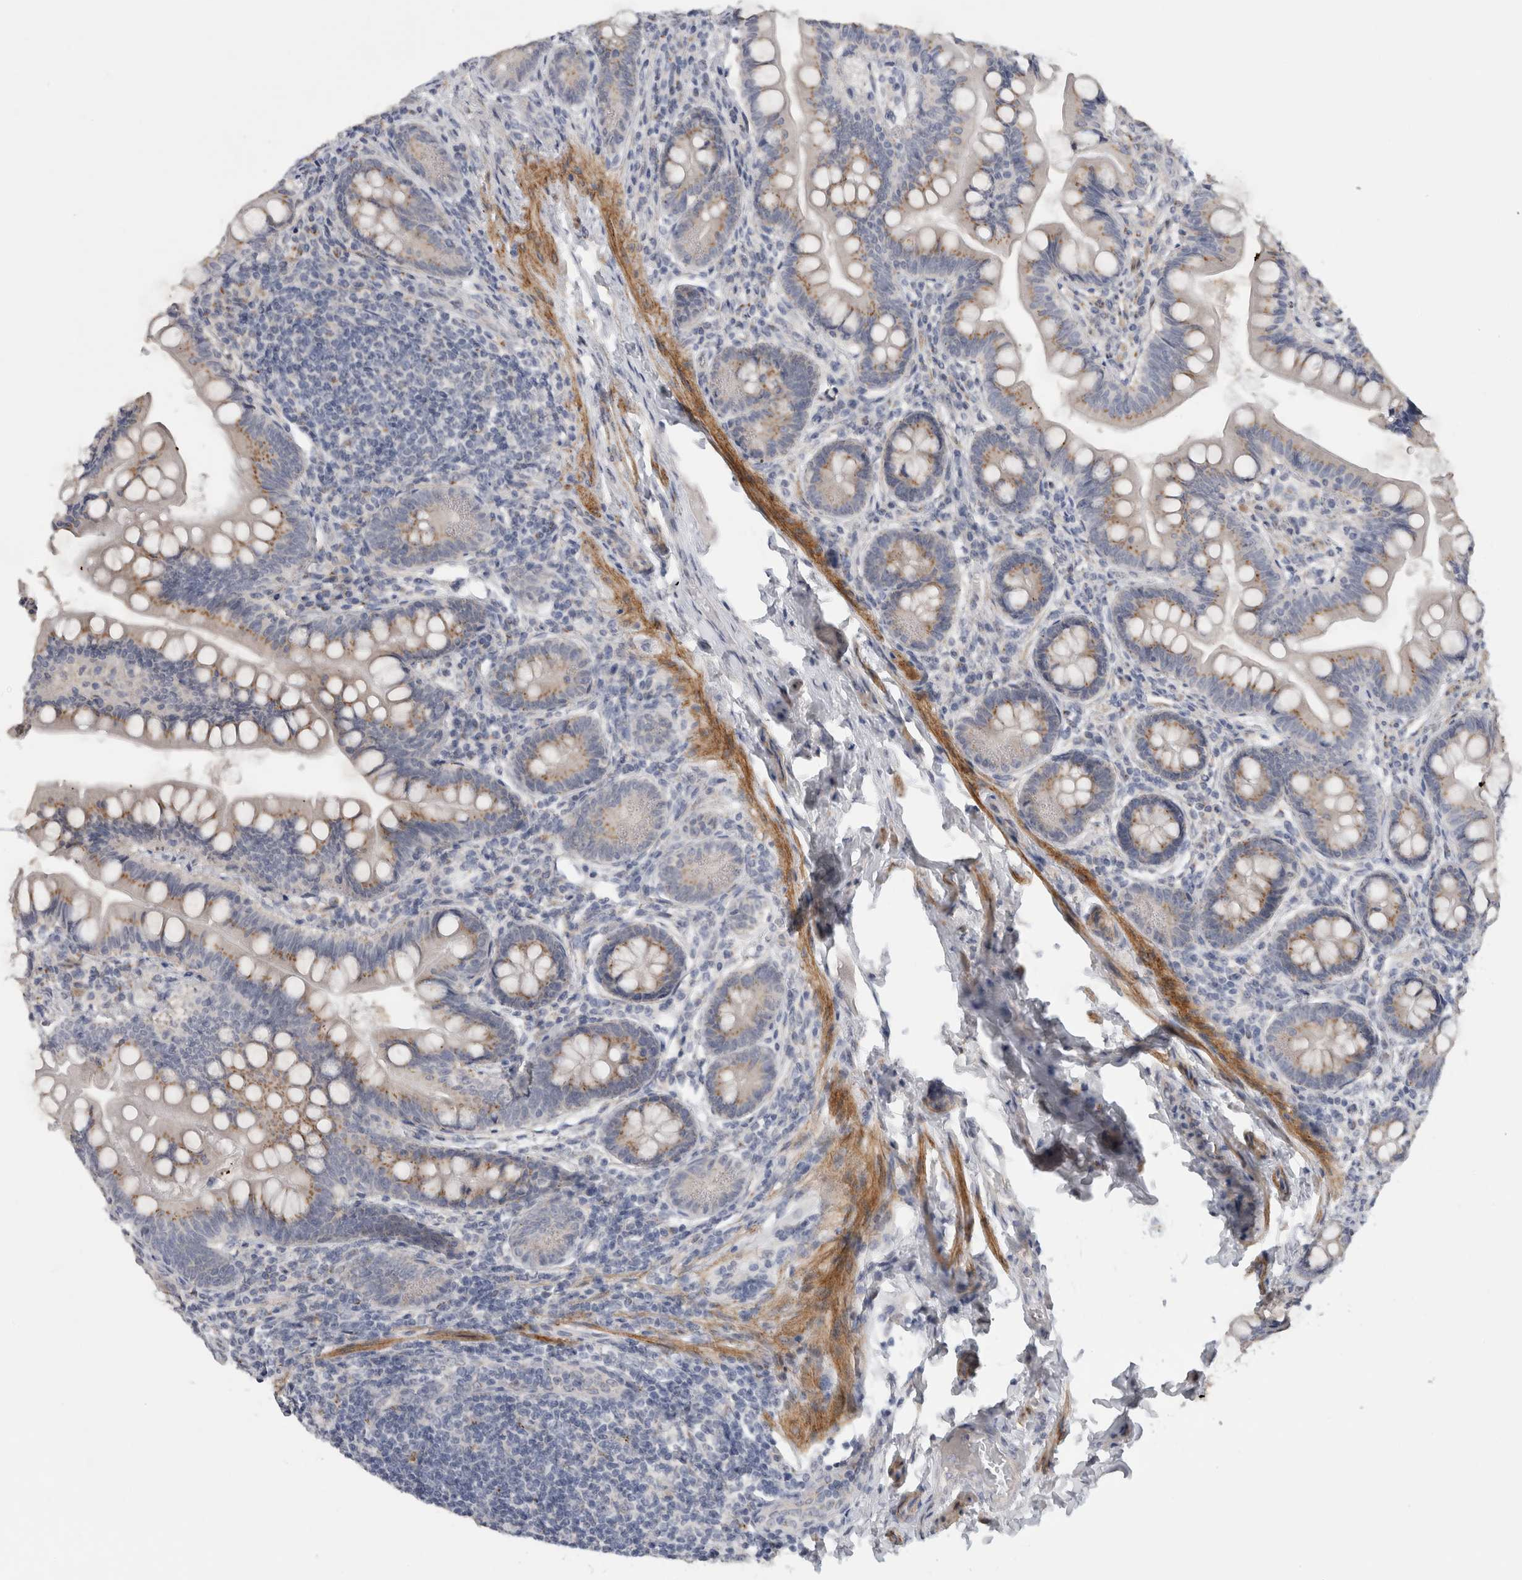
{"staining": {"intensity": "moderate", "quantity": ">75%", "location": "cytoplasmic/membranous"}, "tissue": "small intestine", "cell_type": "Glandular cells", "image_type": "normal", "snomed": [{"axis": "morphology", "description": "Normal tissue, NOS"}, {"axis": "topography", "description": "Small intestine"}], "caption": "Normal small intestine was stained to show a protein in brown. There is medium levels of moderate cytoplasmic/membranous expression in about >75% of glandular cells.", "gene": "MGAT1", "patient": {"sex": "male", "age": 7}}